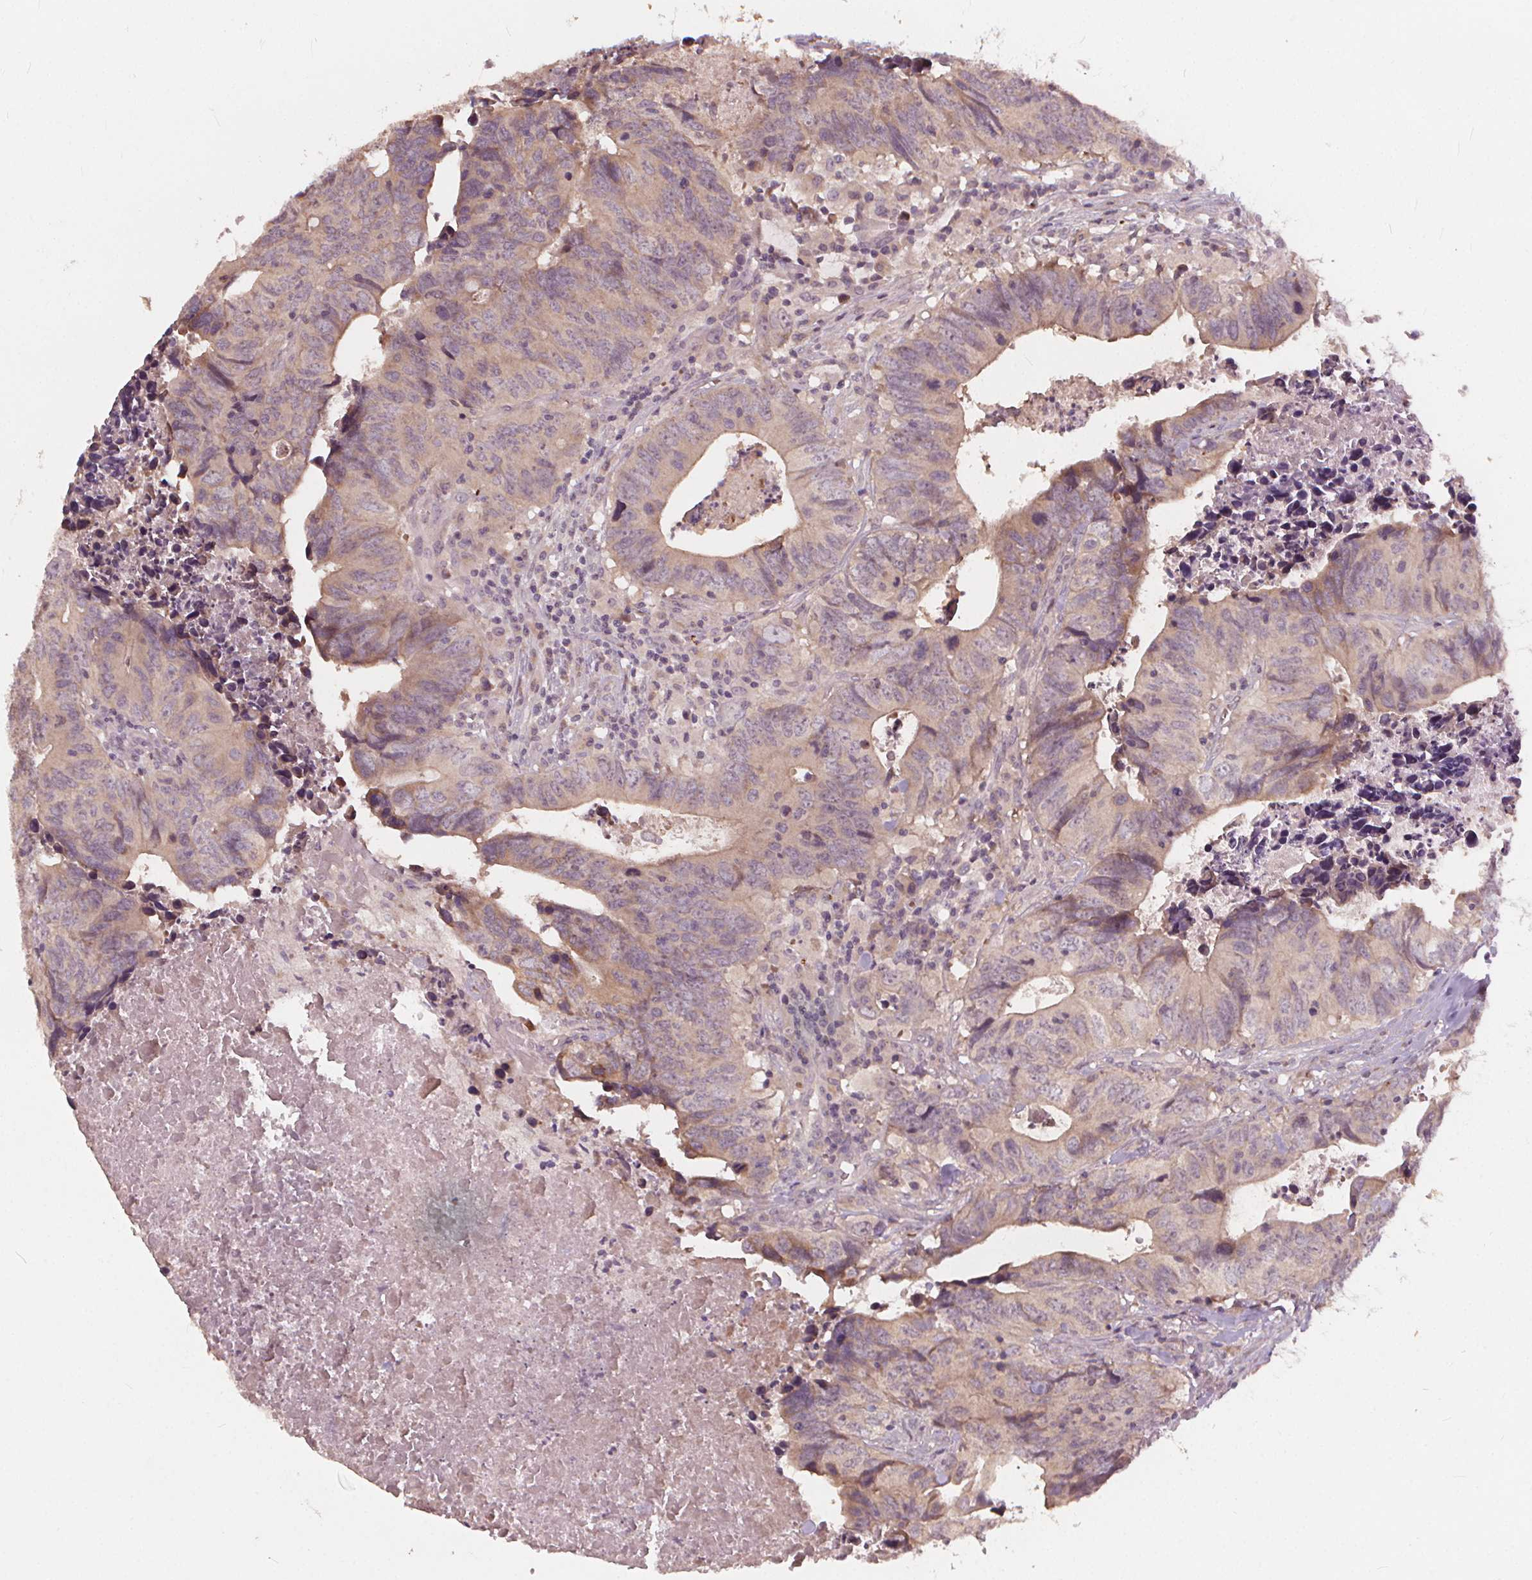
{"staining": {"intensity": "weak", "quantity": "25%-75%", "location": "cytoplasmic/membranous"}, "tissue": "colorectal cancer", "cell_type": "Tumor cells", "image_type": "cancer", "snomed": [{"axis": "morphology", "description": "Adenocarcinoma, NOS"}, {"axis": "topography", "description": "Colon"}], "caption": "Tumor cells show weak cytoplasmic/membranous staining in about 25%-75% of cells in colorectal adenocarcinoma.", "gene": "IPO13", "patient": {"sex": "female", "age": 82}}